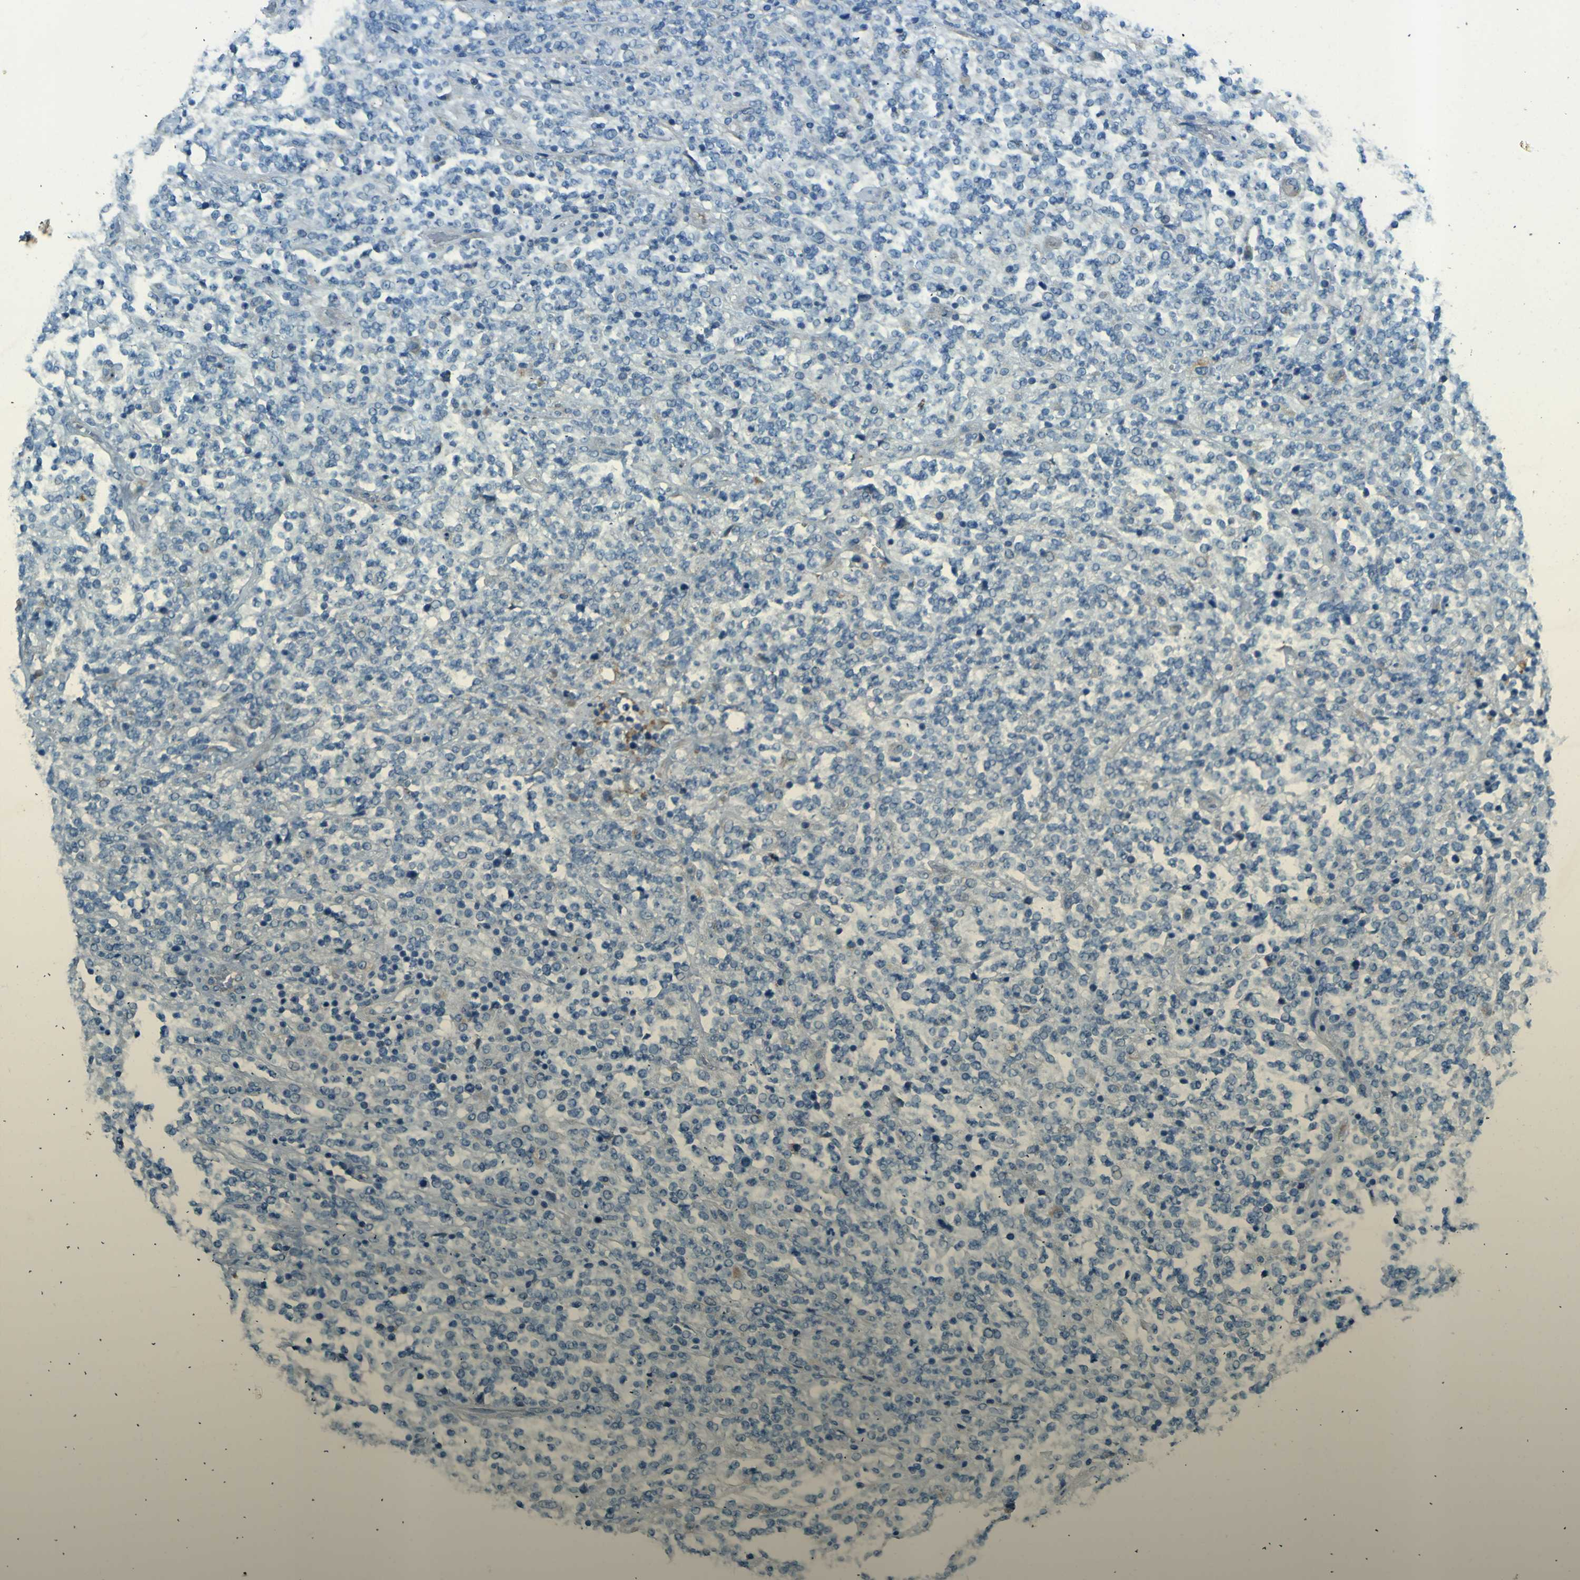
{"staining": {"intensity": "negative", "quantity": "none", "location": "none"}, "tissue": "lymphoma", "cell_type": "Tumor cells", "image_type": "cancer", "snomed": [{"axis": "morphology", "description": "Malignant lymphoma, non-Hodgkin's type, High grade"}, {"axis": "topography", "description": "Soft tissue"}], "caption": "Immunohistochemistry (IHC) of lymphoma exhibits no staining in tumor cells.", "gene": "PDE9A", "patient": {"sex": "male", "age": 18}}